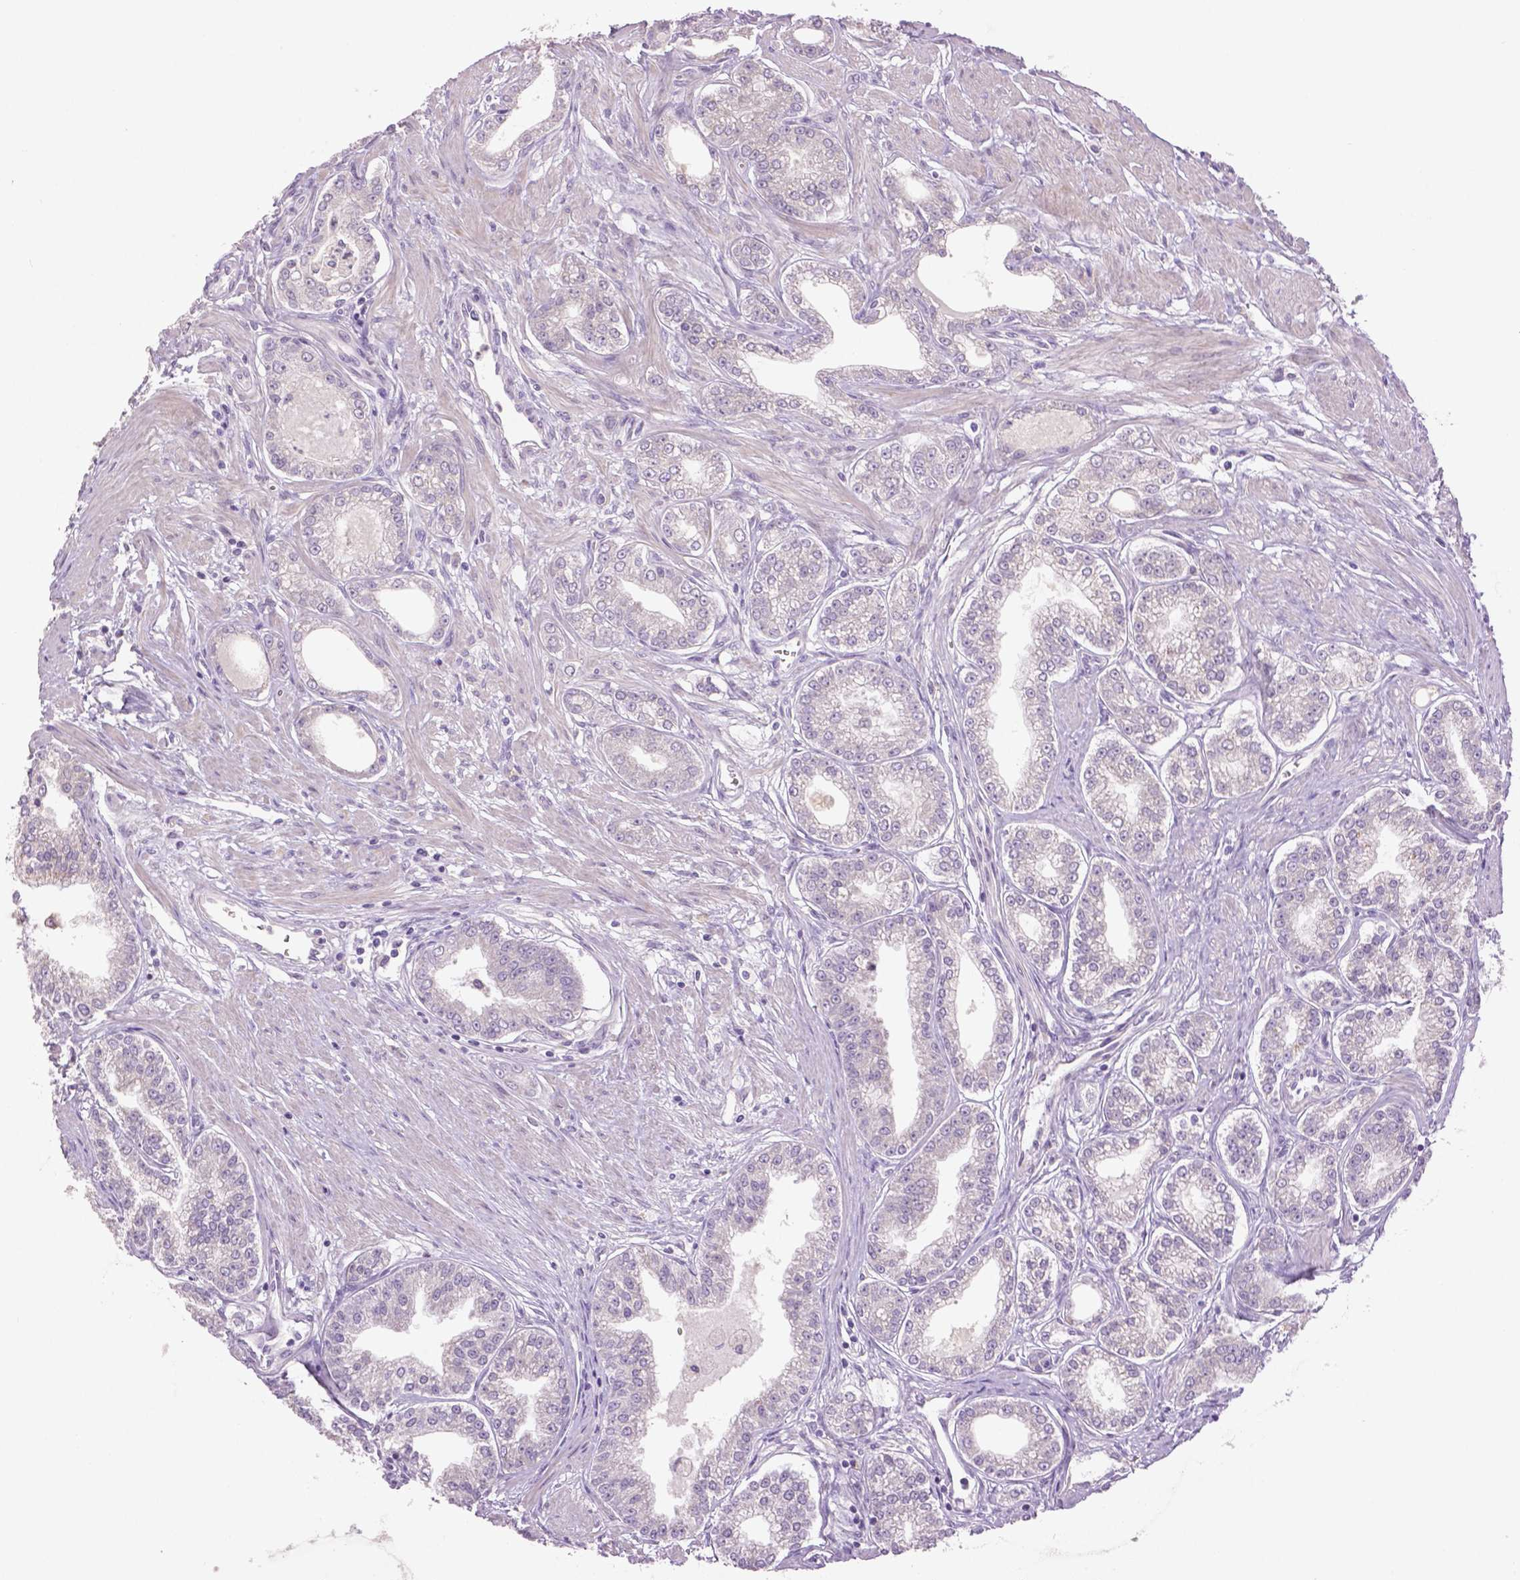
{"staining": {"intensity": "negative", "quantity": "none", "location": "none"}, "tissue": "prostate cancer", "cell_type": "Tumor cells", "image_type": "cancer", "snomed": [{"axis": "morphology", "description": "Adenocarcinoma, NOS"}, {"axis": "topography", "description": "Prostate"}], "caption": "DAB (3,3'-diaminobenzidine) immunohistochemical staining of prostate cancer exhibits no significant staining in tumor cells.", "gene": "DNAH12", "patient": {"sex": "male", "age": 71}}